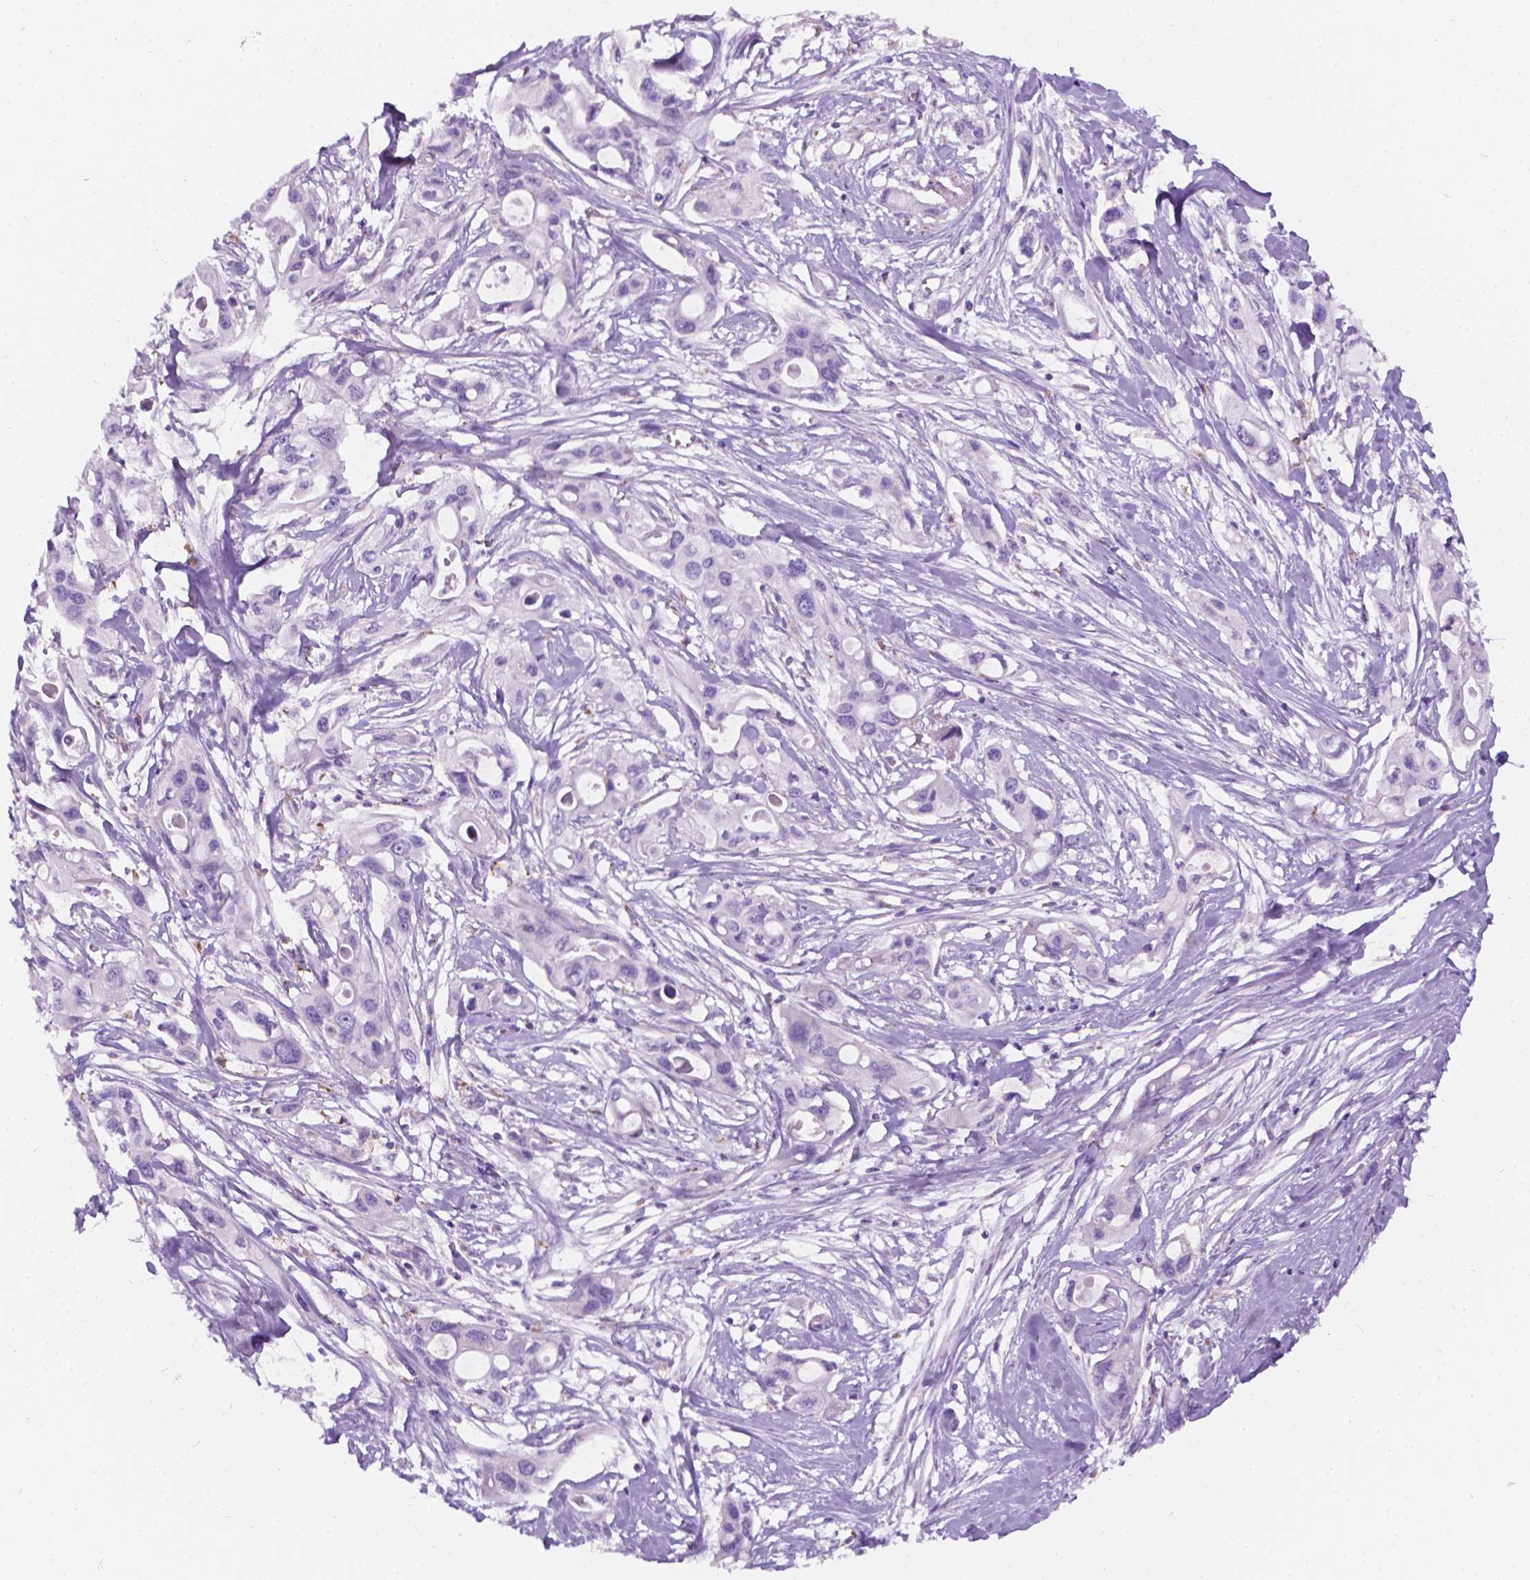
{"staining": {"intensity": "negative", "quantity": "none", "location": "none"}, "tissue": "pancreatic cancer", "cell_type": "Tumor cells", "image_type": "cancer", "snomed": [{"axis": "morphology", "description": "Adenocarcinoma, NOS"}, {"axis": "topography", "description": "Pancreas"}], "caption": "This is a histopathology image of immunohistochemistry (IHC) staining of pancreatic cancer, which shows no staining in tumor cells.", "gene": "NOS1AP", "patient": {"sex": "male", "age": 60}}